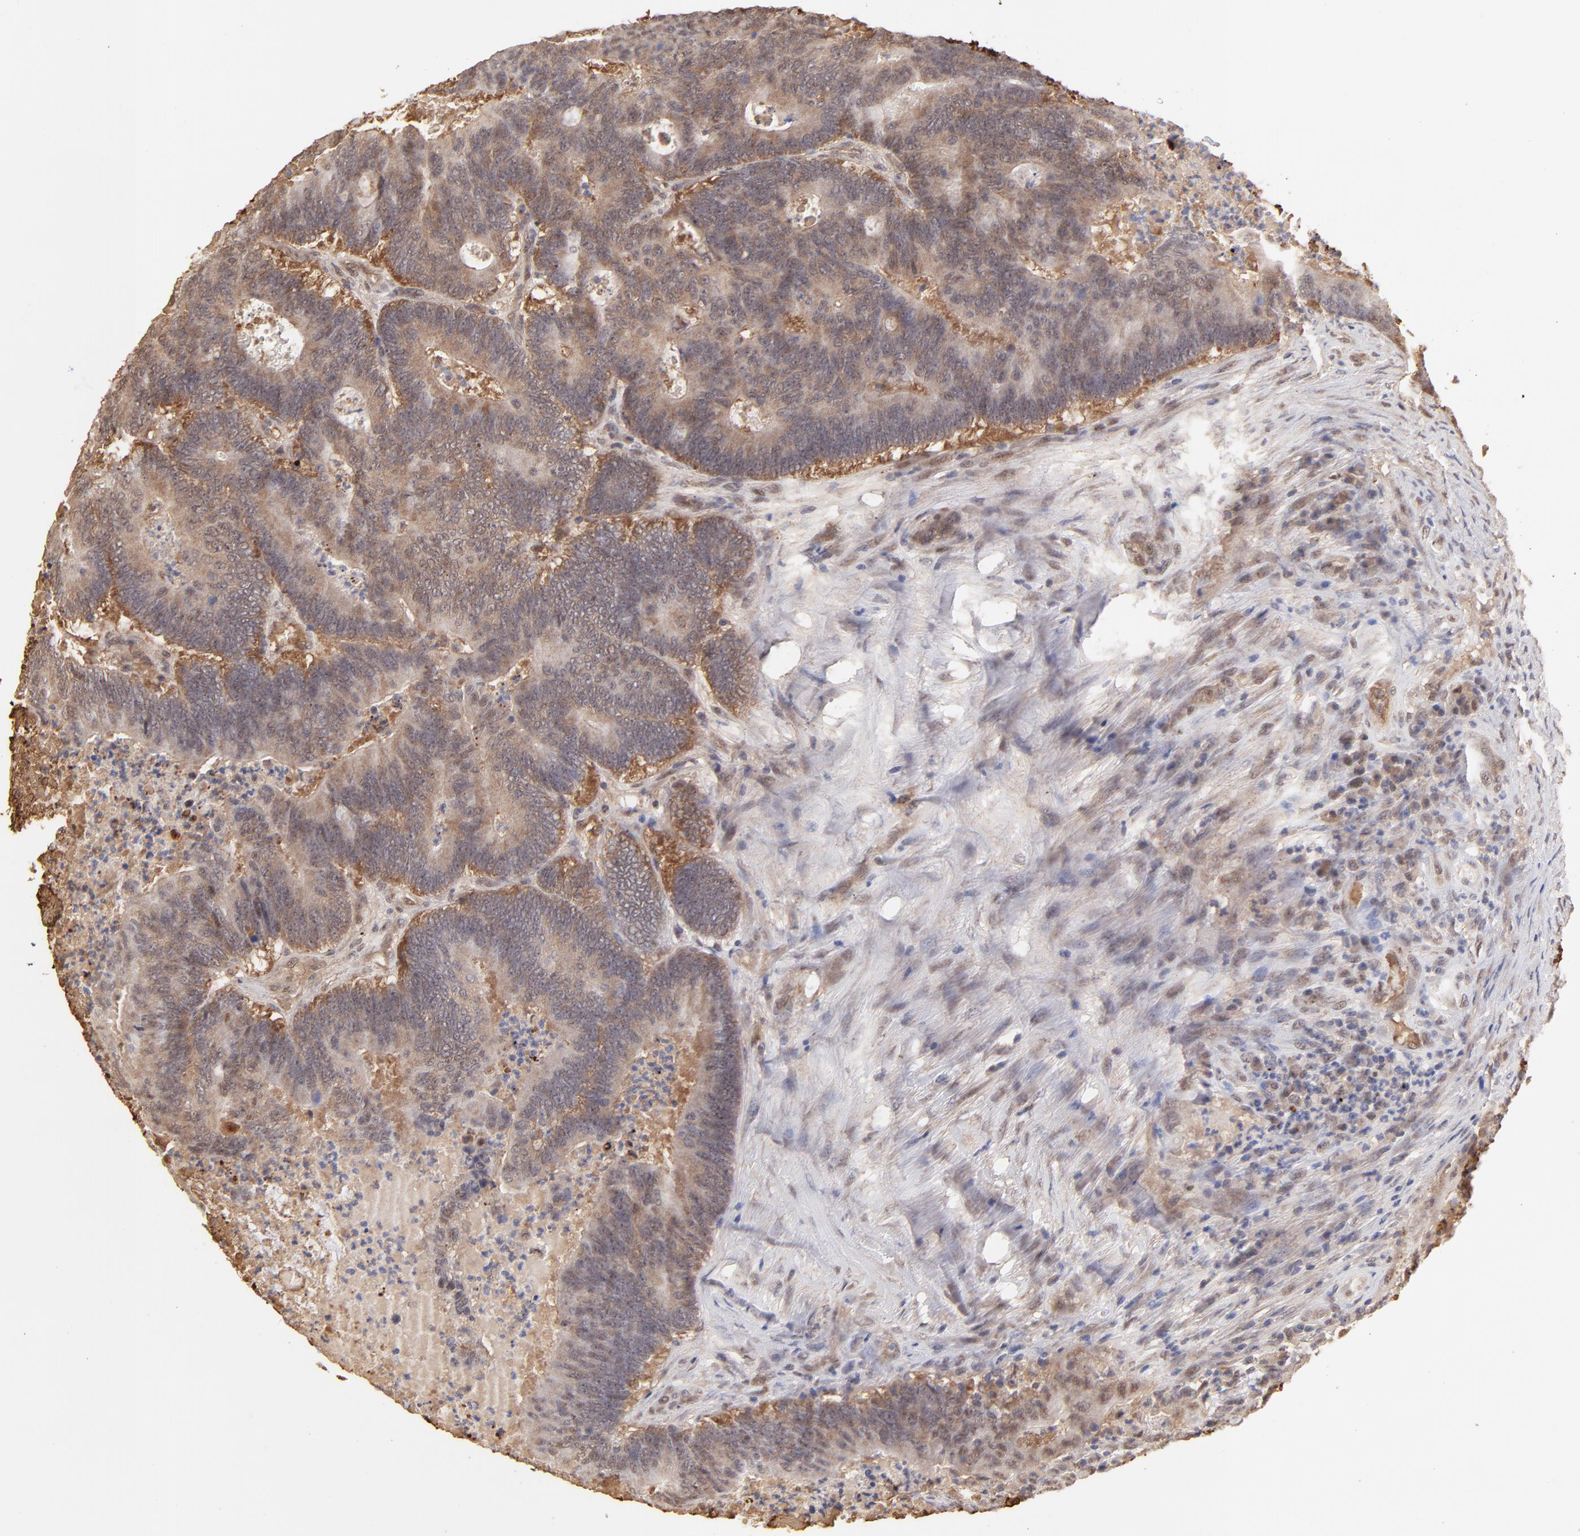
{"staining": {"intensity": "weak", "quantity": "<25%", "location": "cytoplasmic/membranous,nuclear"}, "tissue": "colorectal cancer", "cell_type": "Tumor cells", "image_type": "cancer", "snomed": [{"axis": "morphology", "description": "Adenocarcinoma, NOS"}, {"axis": "topography", "description": "Colon"}], "caption": "Colorectal cancer (adenocarcinoma) stained for a protein using IHC shows no positivity tumor cells.", "gene": "PSMD14", "patient": {"sex": "male", "age": 65}}